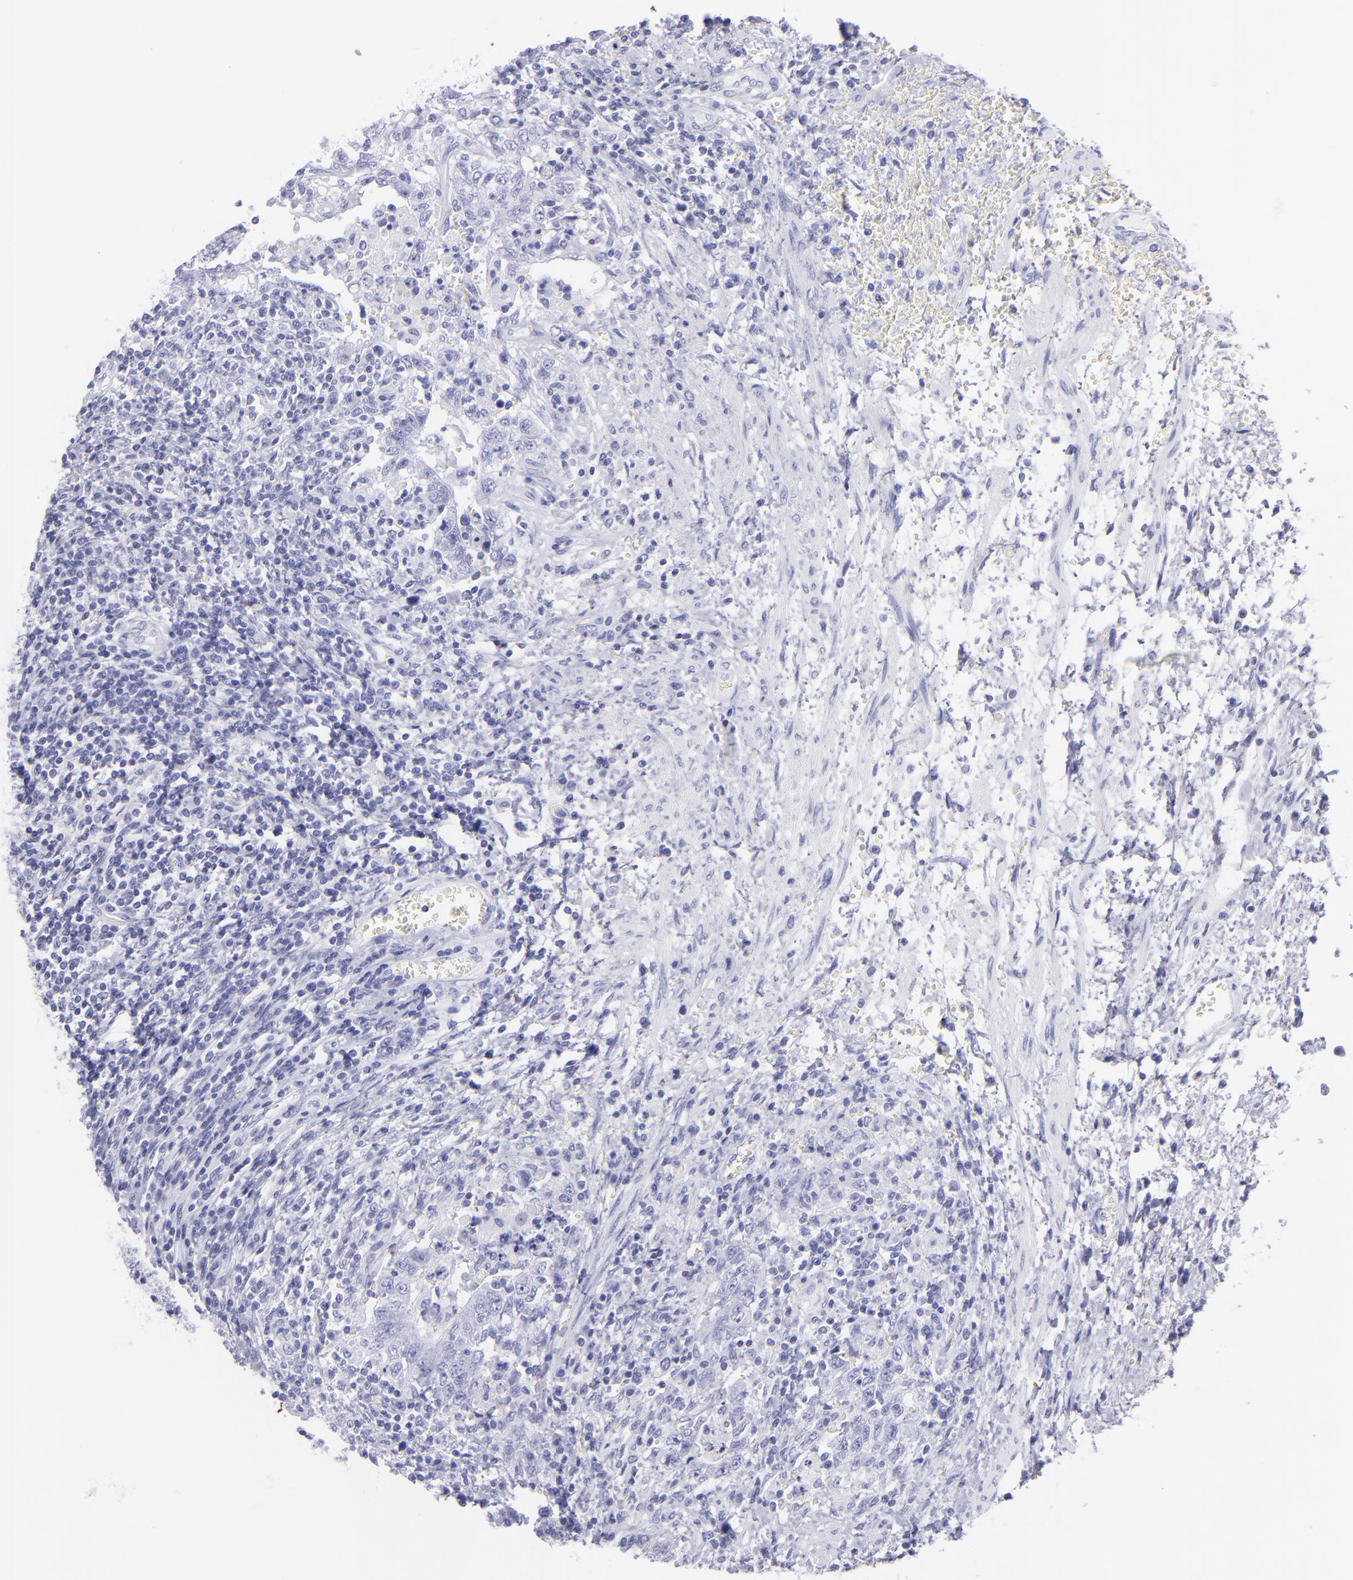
{"staining": {"intensity": "negative", "quantity": "none", "location": "none"}, "tissue": "testis cancer", "cell_type": "Tumor cells", "image_type": "cancer", "snomed": [{"axis": "morphology", "description": "Carcinoma, Embryonal, NOS"}, {"axis": "topography", "description": "Testis"}], "caption": "The micrograph displays no staining of tumor cells in testis cancer (embryonal carcinoma).", "gene": "PIP", "patient": {"sex": "male", "age": 26}}